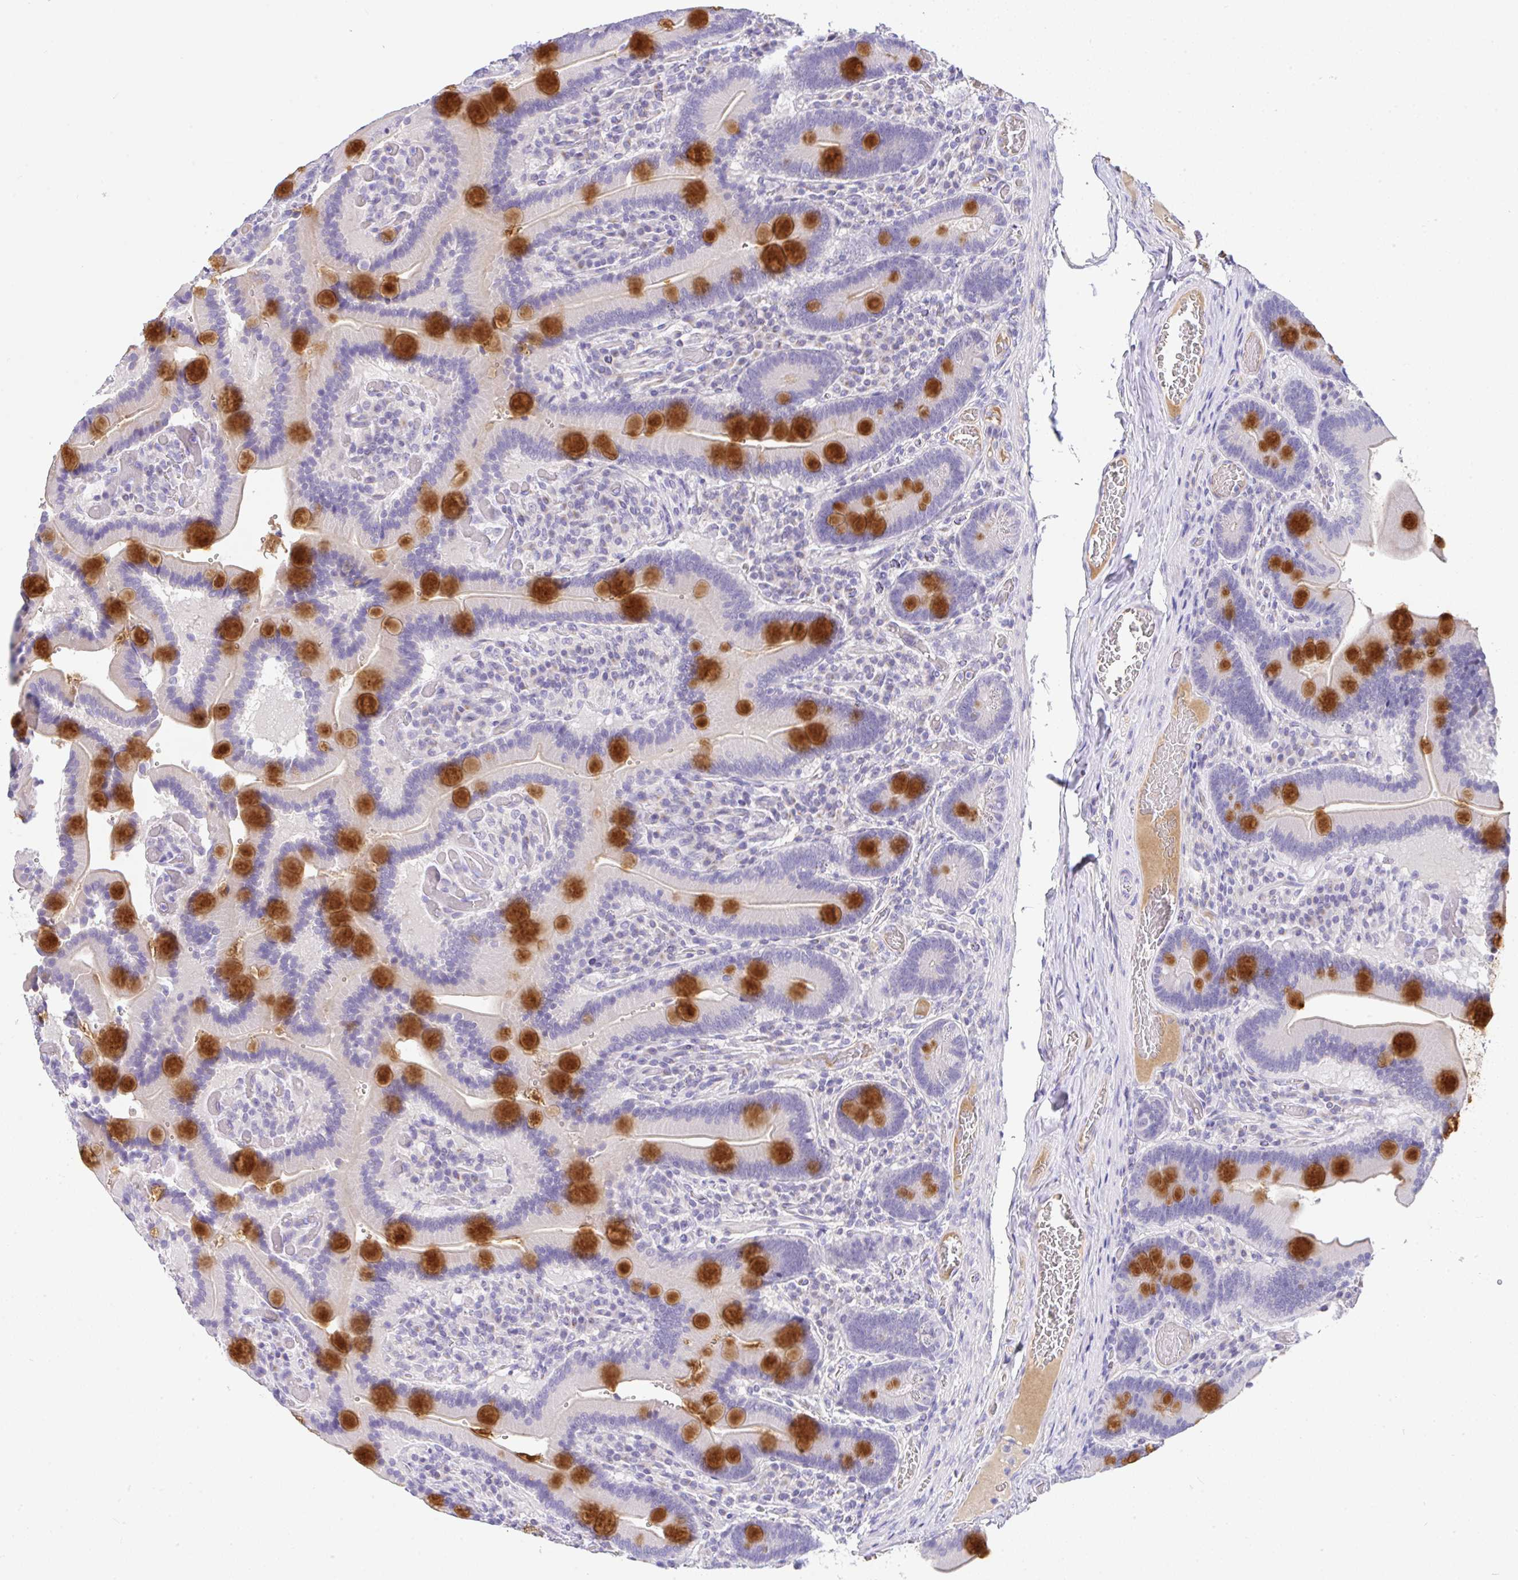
{"staining": {"intensity": "strong", "quantity": "<25%", "location": "cytoplasmic/membranous"}, "tissue": "duodenum", "cell_type": "Glandular cells", "image_type": "normal", "snomed": [{"axis": "morphology", "description": "Normal tissue, NOS"}, {"axis": "topography", "description": "Duodenum"}], "caption": "DAB immunohistochemical staining of unremarkable duodenum reveals strong cytoplasmic/membranous protein staining in approximately <25% of glandular cells. The staining is performed using DAB brown chromogen to label protein expression. The nuclei are counter-stained blue using hematoxylin.", "gene": "SERPINE3", "patient": {"sex": "female", "age": 62}}